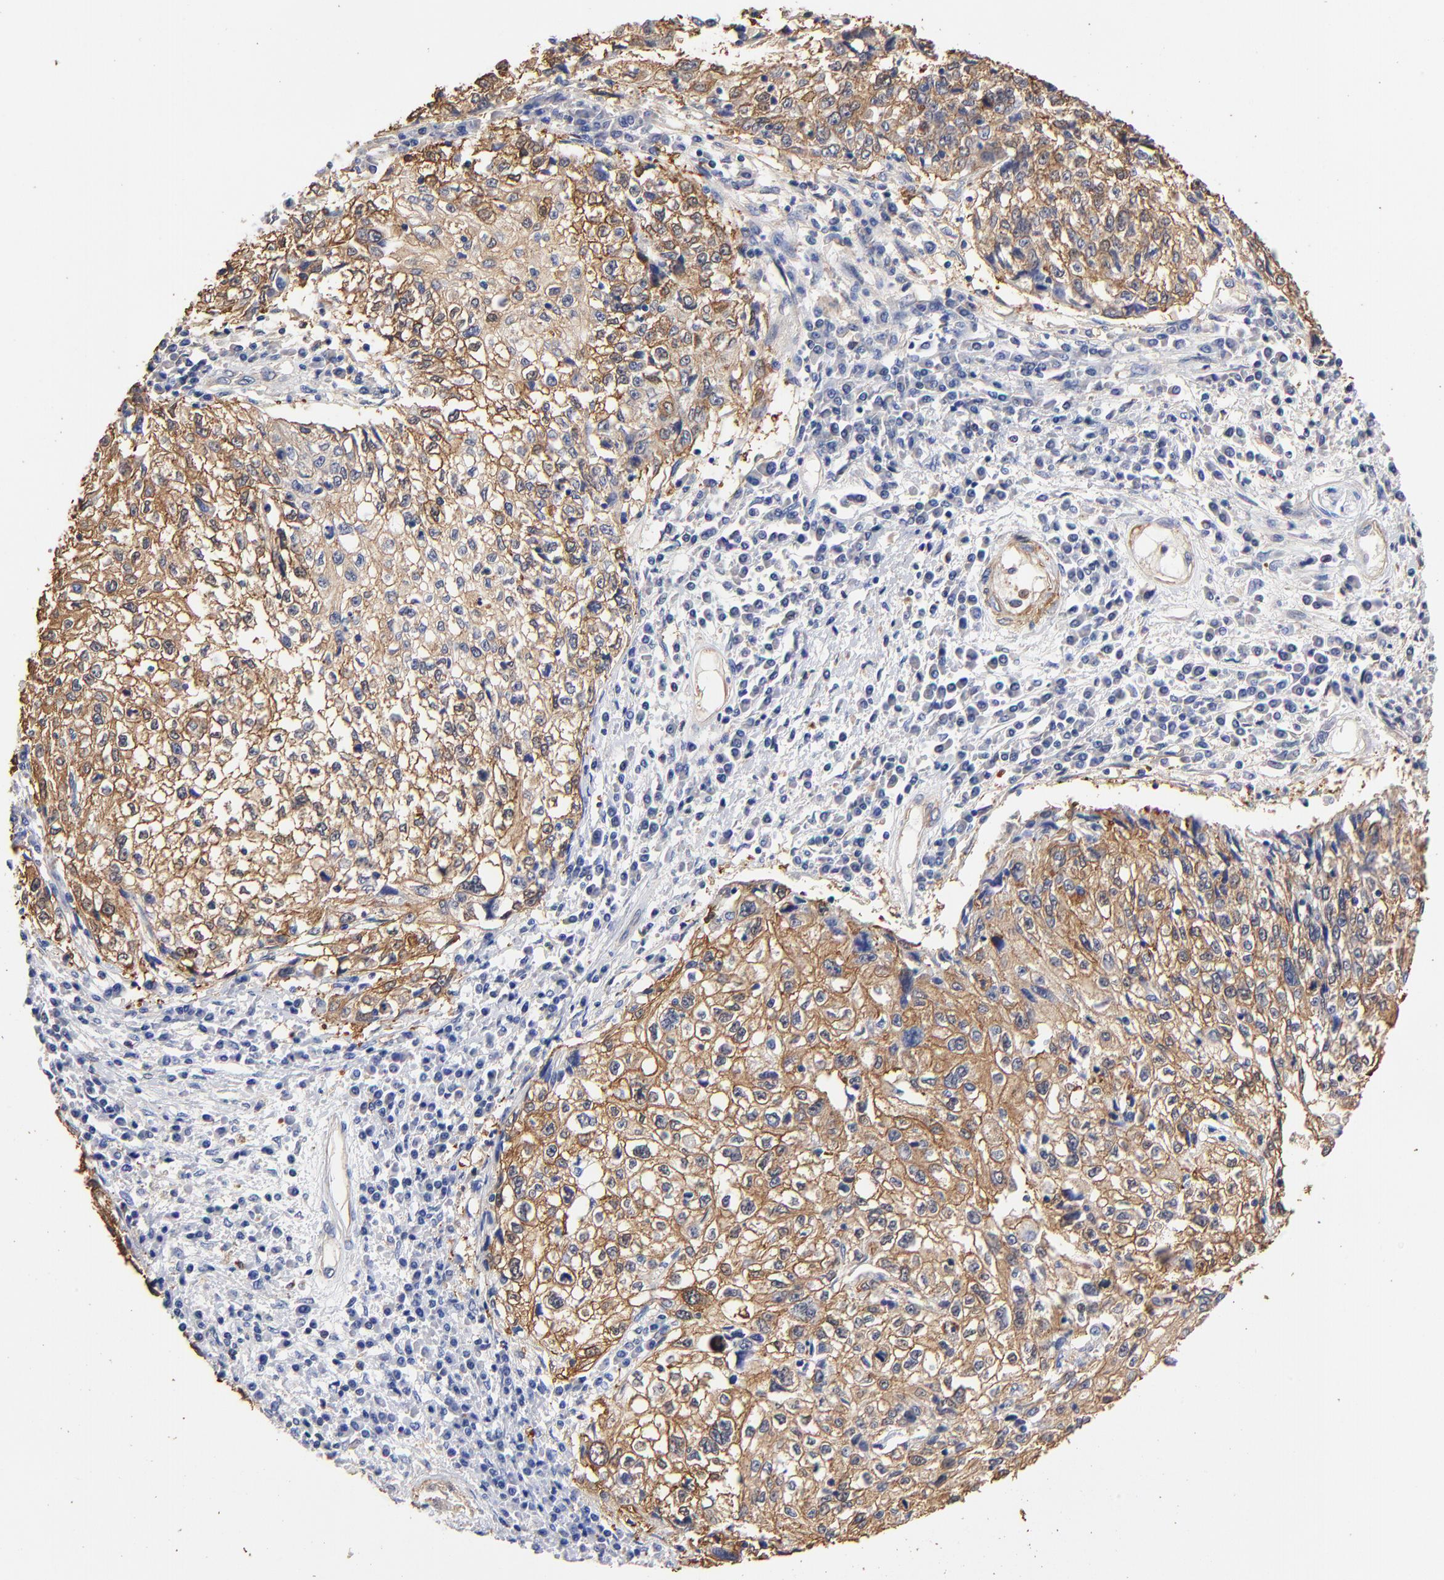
{"staining": {"intensity": "weak", "quantity": ">75%", "location": "cytoplasmic/membranous"}, "tissue": "cervical cancer", "cell_type": "Tumor cells", "image_type": "cancer", "snomed": [{"axis": "morphology", "description": "Squamous cell carcinoma, NOS"}, {"axis": "topography", "description": "Cervix"}], "caption": "This is a photomicrograph of IHC staining of cervical squamous cell carcinoma, which shows weak staining in the cytoplasmic/membranous of tumor cells.", "gene": "TAGLN2", "patient": {"sex": "female", "age": 57}}